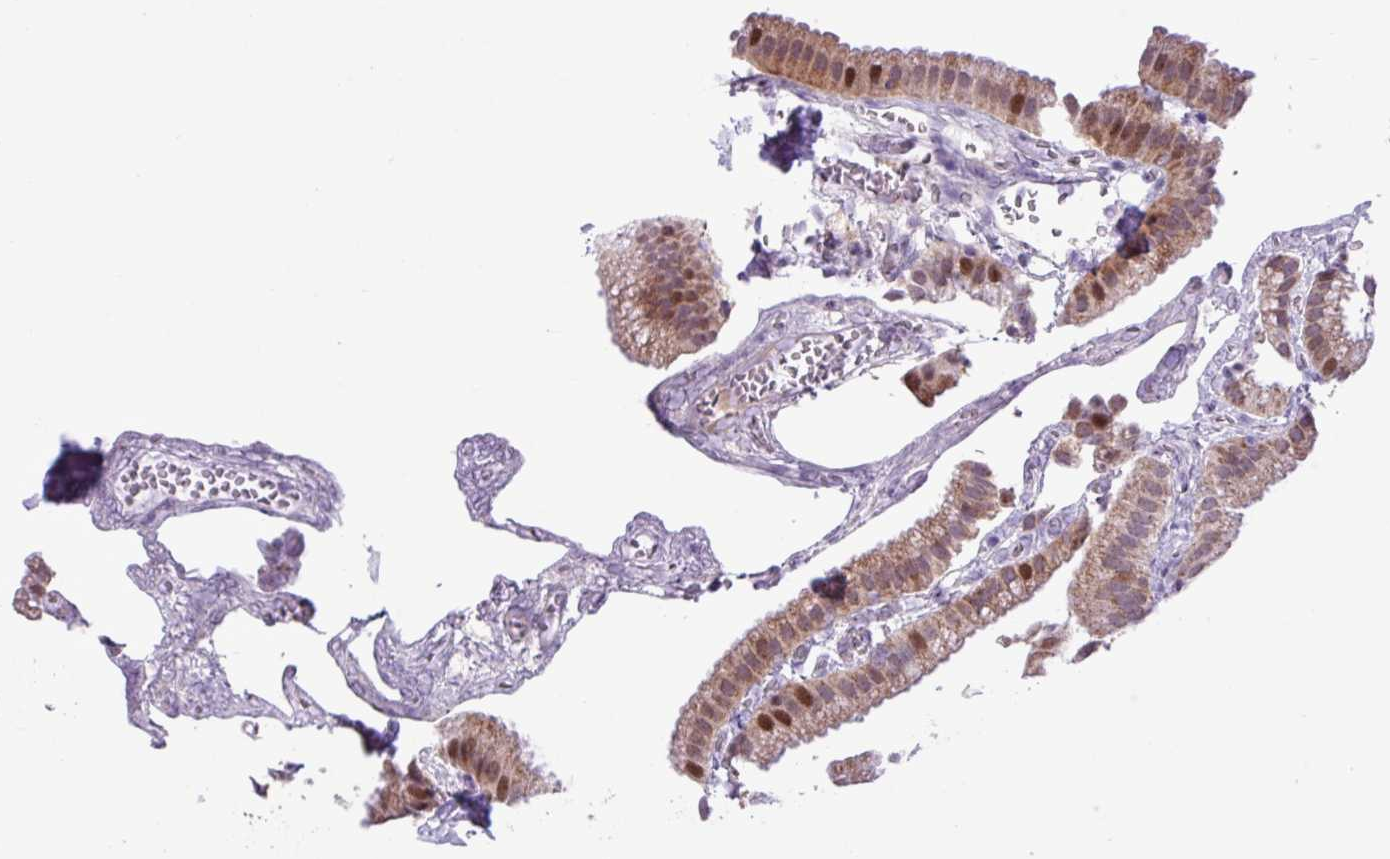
{"staining": {"intensity": "moderate", "quantity": "25%-75%", "location": "cytoplasmic/membranous,nuclear"}, "tissue": "gallbladder", "cell_type": "Glandular cells", "image_type": "normal", "snomed": [{"axis": "morphology", "description": "Normal tissue, NOS"}, {"axis": "topography", "description": "Gallbladder"}], "caption": "IHC of benign human gallbladder exhibits medium levels of moderate cytoplasmic/membranous,nuclear positivity in about 25%-75% of glandular cells. Using DAB (3,3'-diaminobenzidine) (brown) and hematoxylin (blue) stains, captured at high magnification using brightfield microscopy.", "gene": "ZNF354A", "patient": {"sex": "female", "age": 63}}